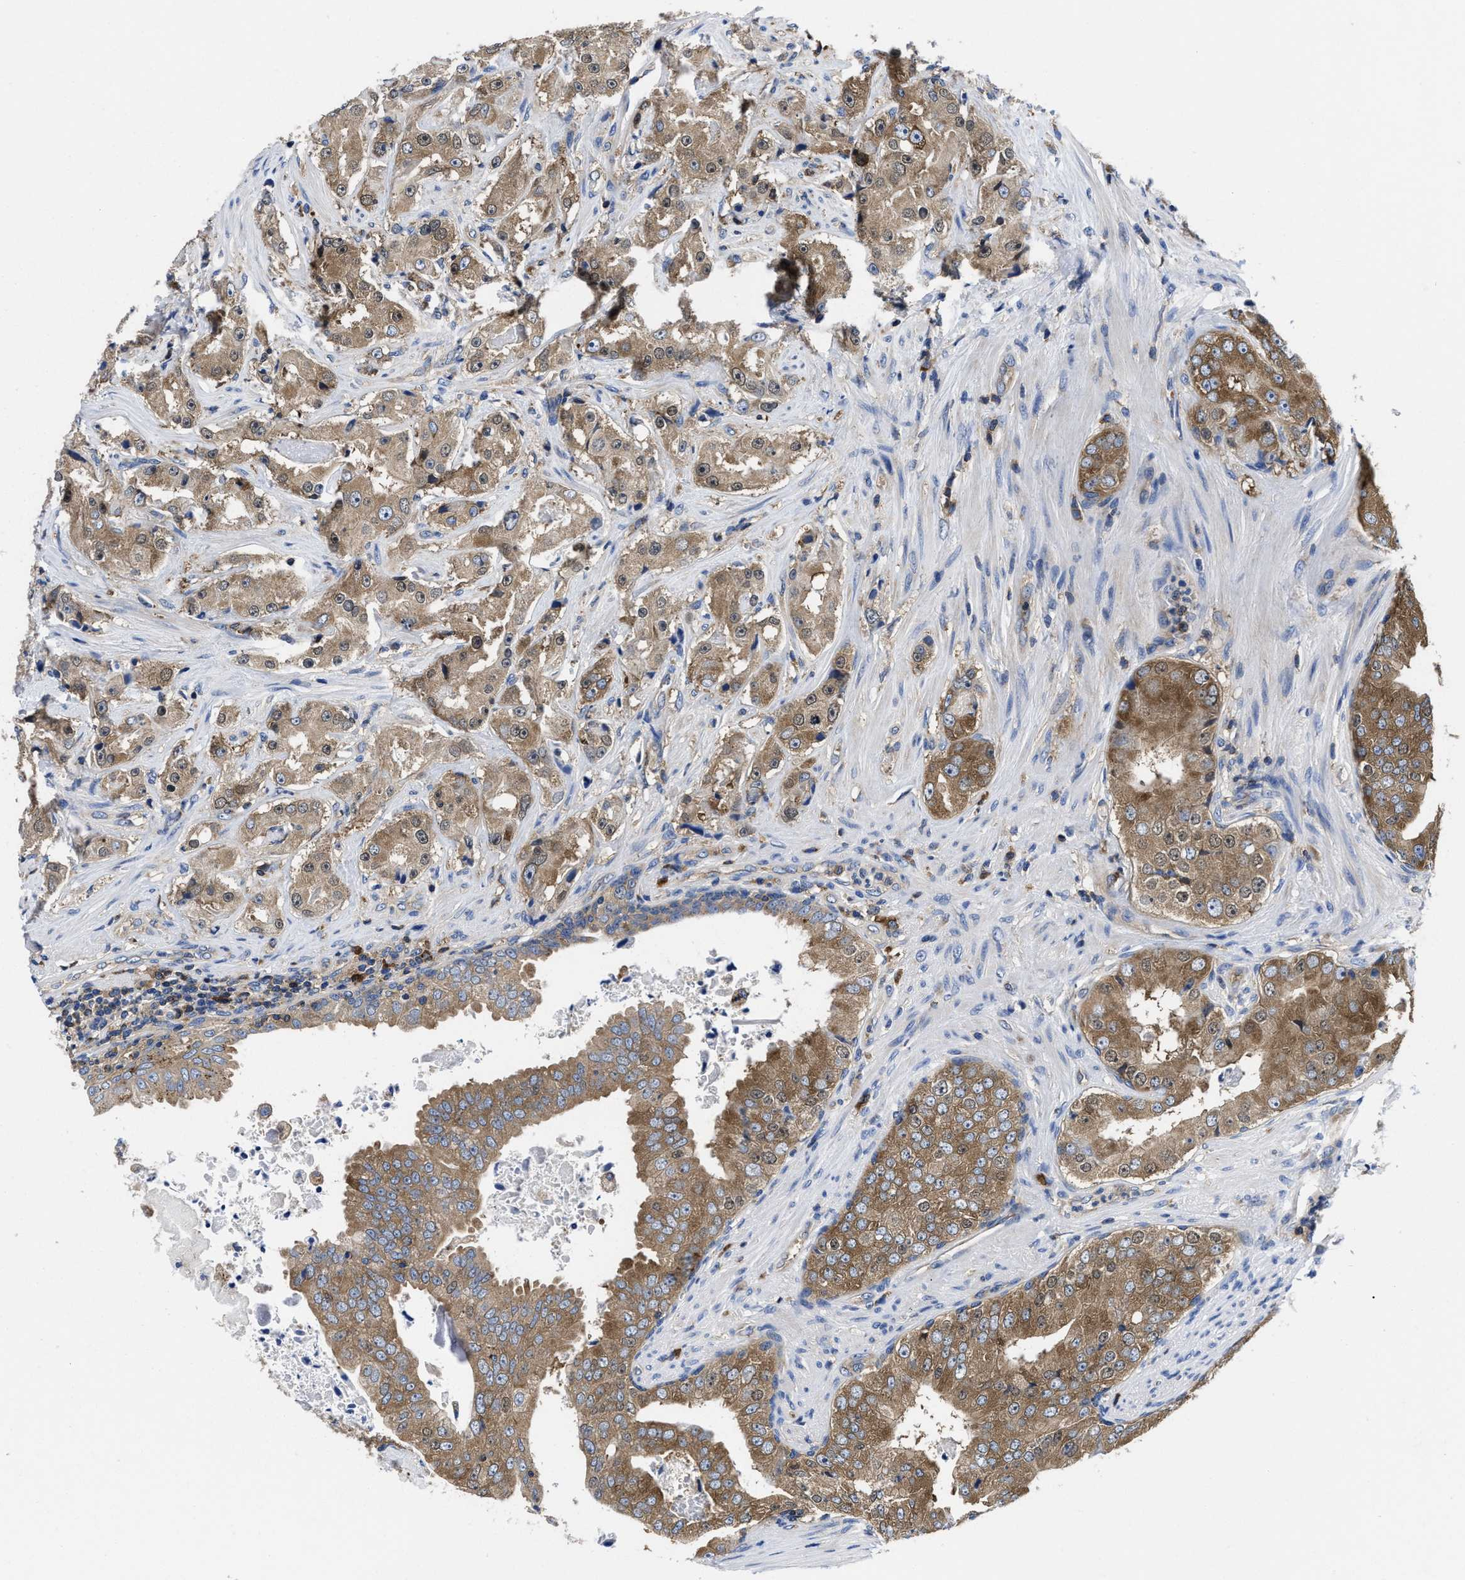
{"staining": {"intensity": "moderate", "quantity": ">75%", "location": "cytoplasmic/membranous"}, "tissue": "prostate cancer", "cell_type": "Tumor cells", "image_type": "cancer", "snomed": [{"axis": "morphology", "description": "Adenocarcinoma, High grade"}, {"axis": "topography", "description": "Prostate"}], "caption": "There is medium levels of moderate cytoplasmic/membranous expression in tumor cells of prostate cancer (high-grade adenocarcinoma), as demonstrated by immunohistochemical staining (brown color).", "gene": "YARS1", "patient": {"sex": "male", "age": 73}}